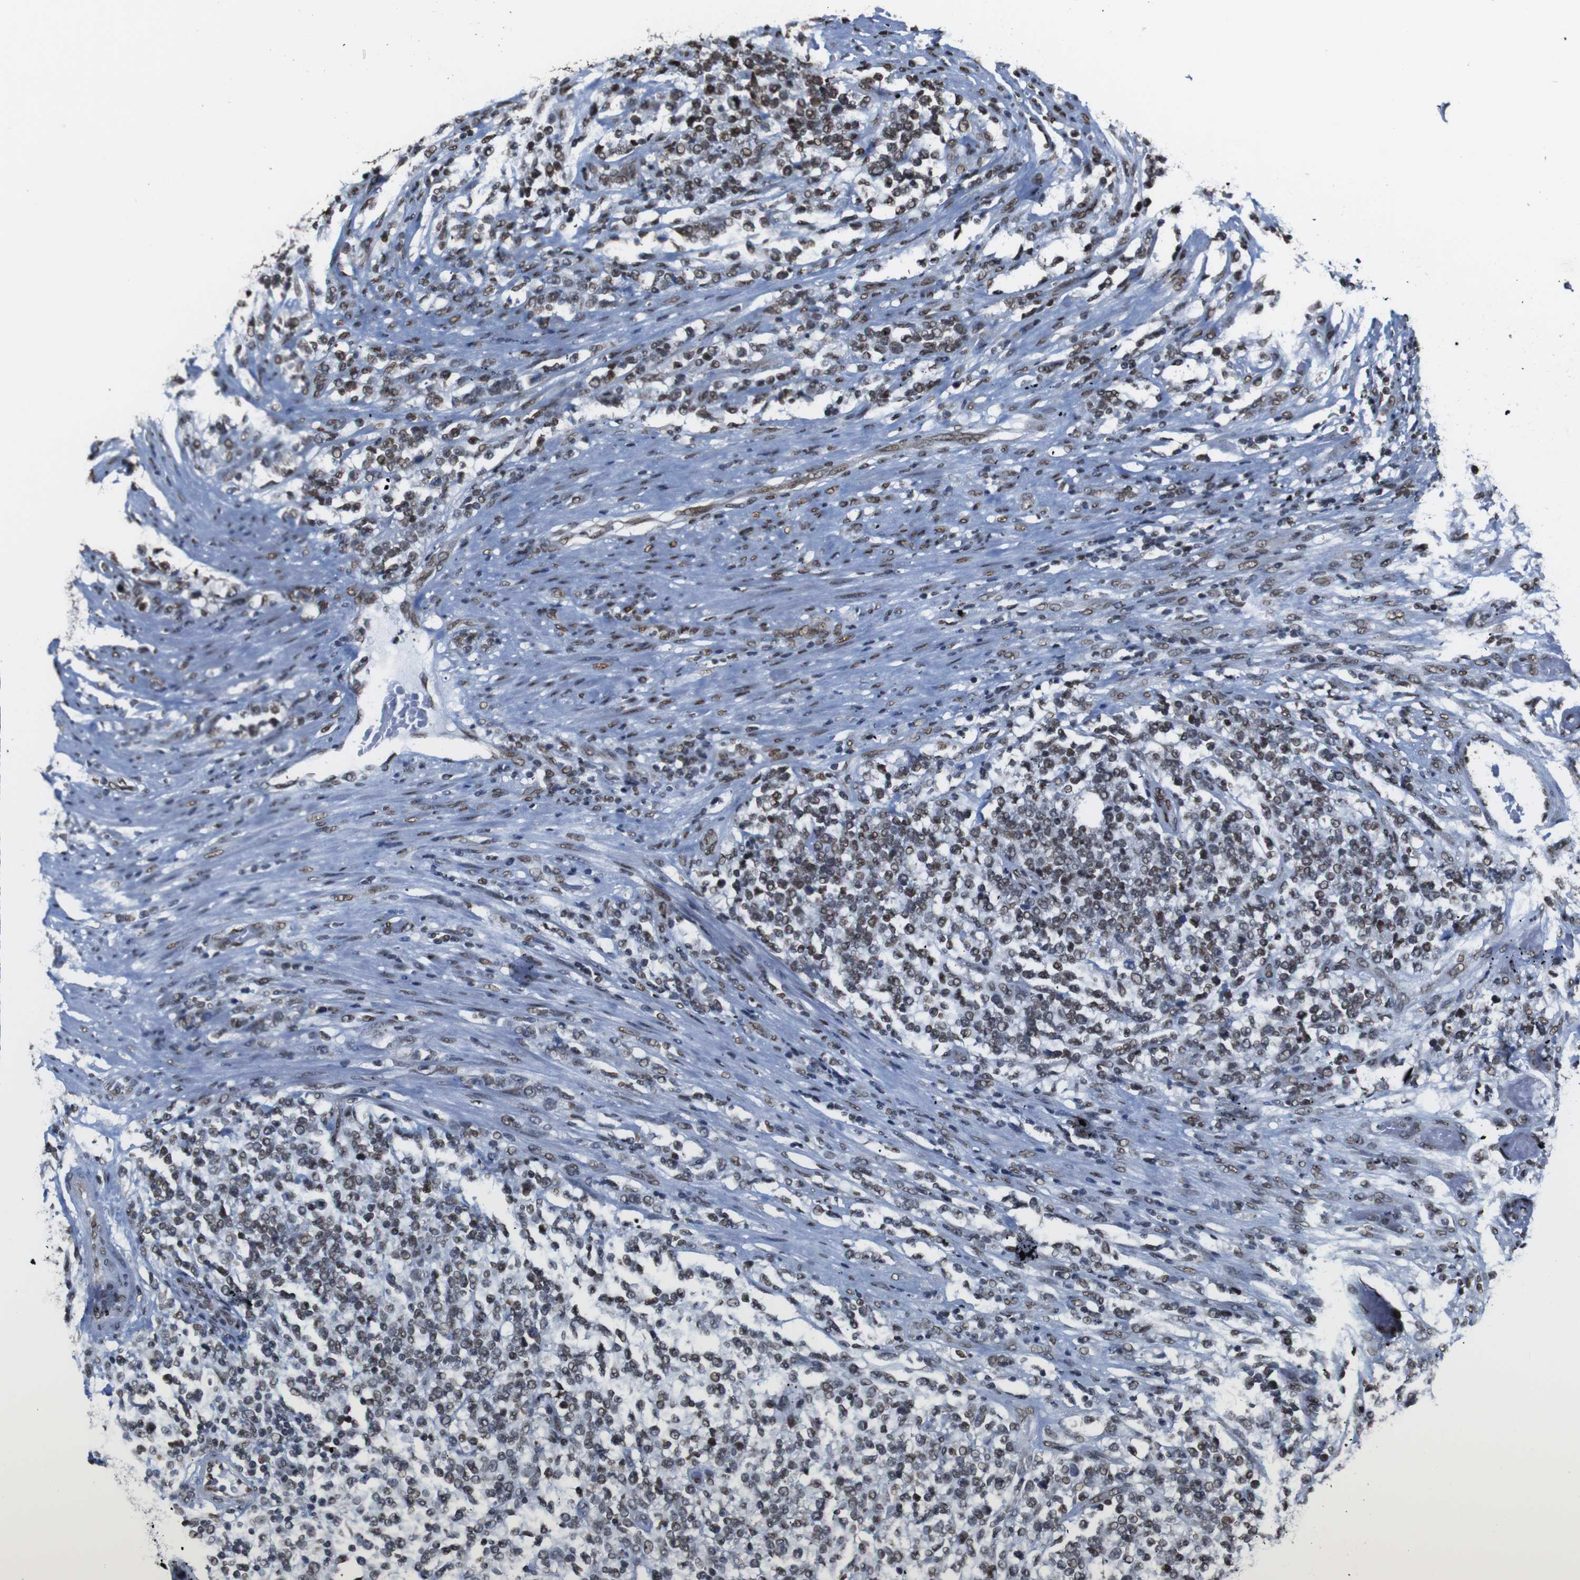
{"staining": {"intensity": "weak", "quantity": "25%-75%", "location": "nuclear"}, "tissue": "lymphoma", "cell_type": "Tumor cells", "image_type": "cancer", "snomed": [{"axis": "morphology", "description": "Malignant lymphoma, non-Hodgkin's type, High grade"}, {"axis": "topography", "description": "Soft tissue"}], "caption": "High-magnification brightfield microscopy of malignant lymphoma, non-Hodgkin's type (high-grade) stained with DAB (3,3'-diaminobenzidine) (brown) and counterstained with hematoxylin (blue). tumor cells exhibit weak nuclear staining is seen in about25%-75% of cells.", "gene": "ROMO1", "patient": {"sex": "male", "age": 18}}